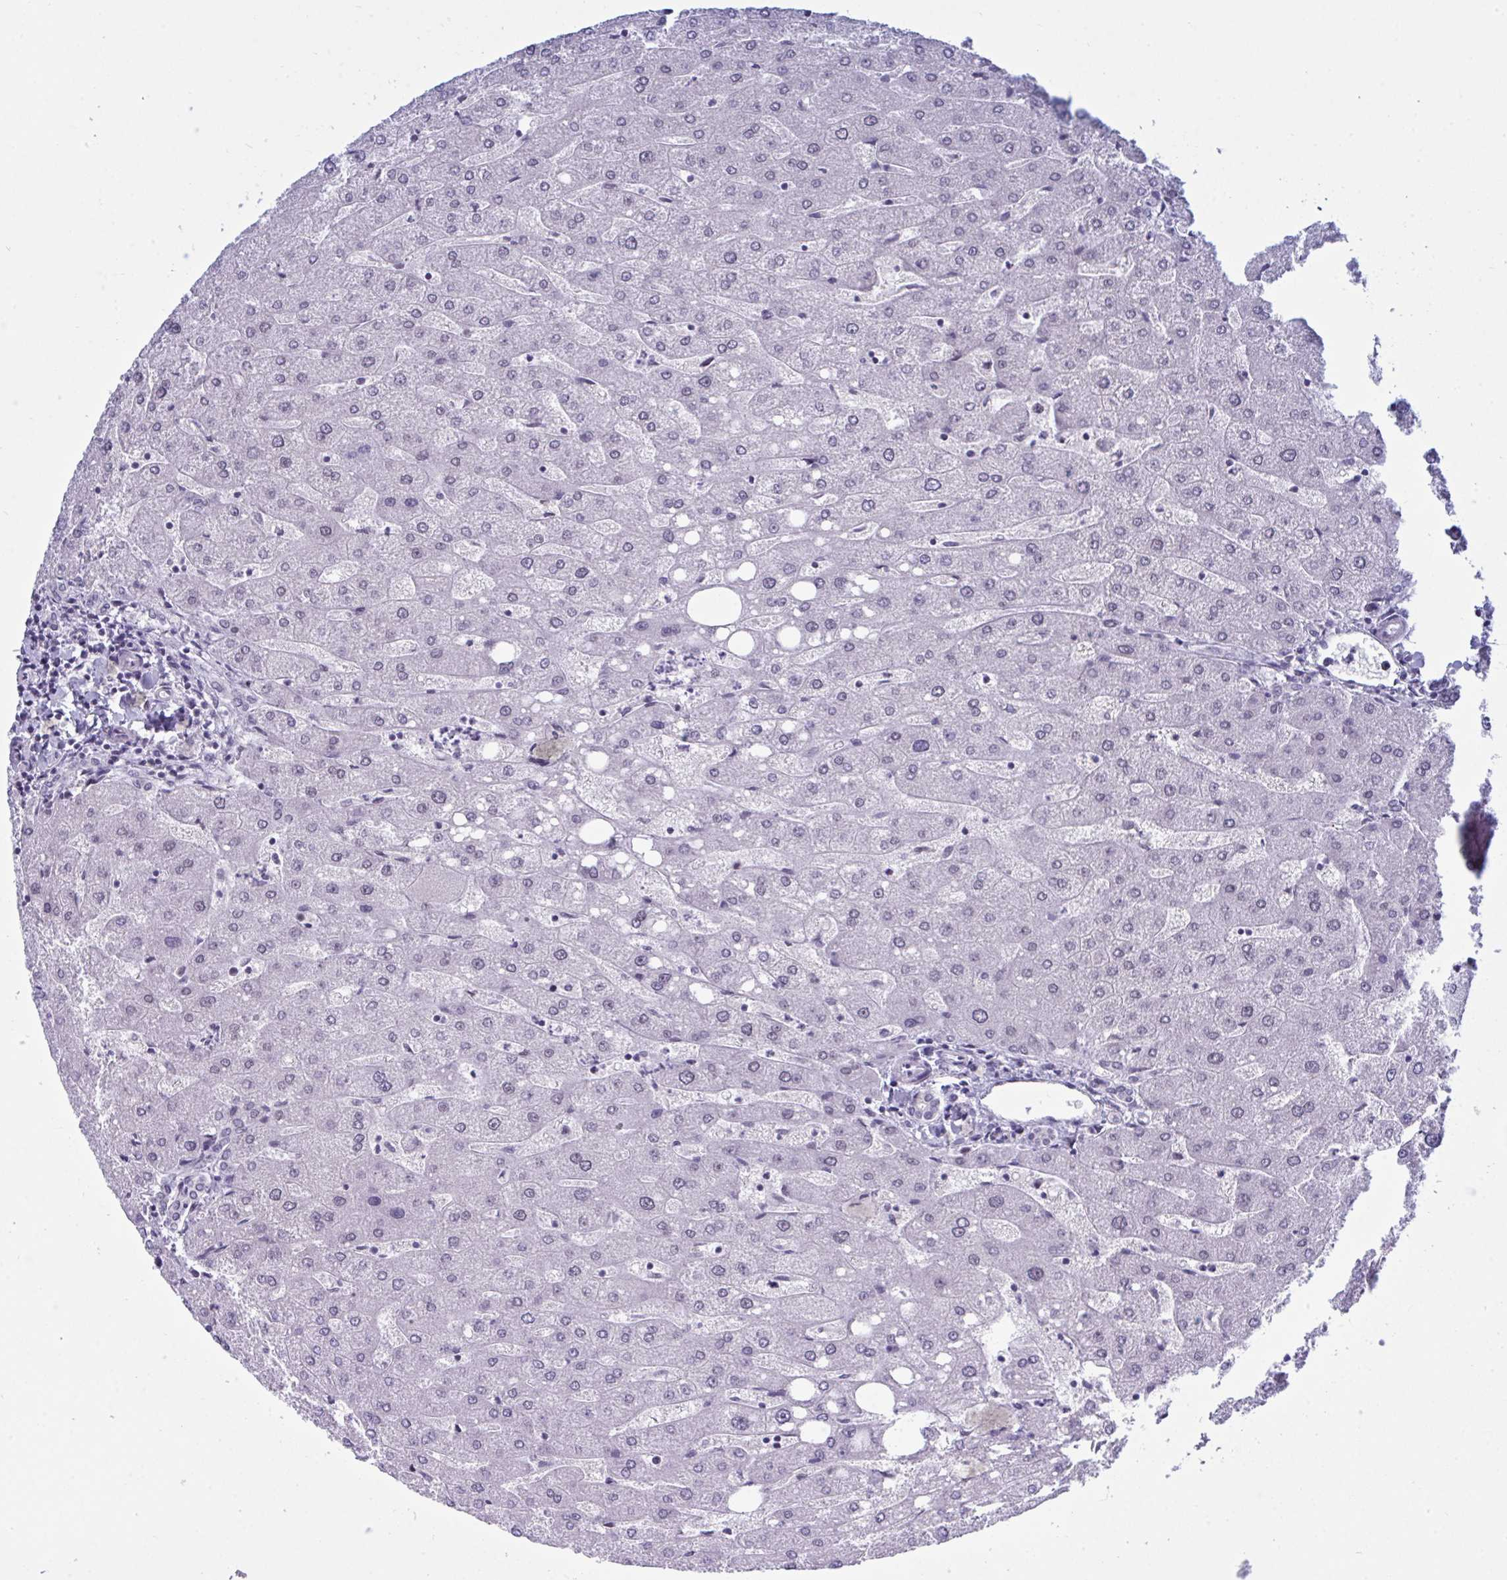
{"staining": {"intensity": "negative", "quantity": "none", "location": "none"}, "tissue": "liver", "cell_type": "Cholangiocytes", "image_type": "normal", "snomed": [{"axis": "morphology", "description": "Normal tissue, NOS"}, {"axis": "topography", "description": "Liver"}], "caption": "The histopathology image exhibits no staining of cholangiocytes in benign liver.", "gene": "PPP1R10", "patient": {"sex": "male", "age": 67}}